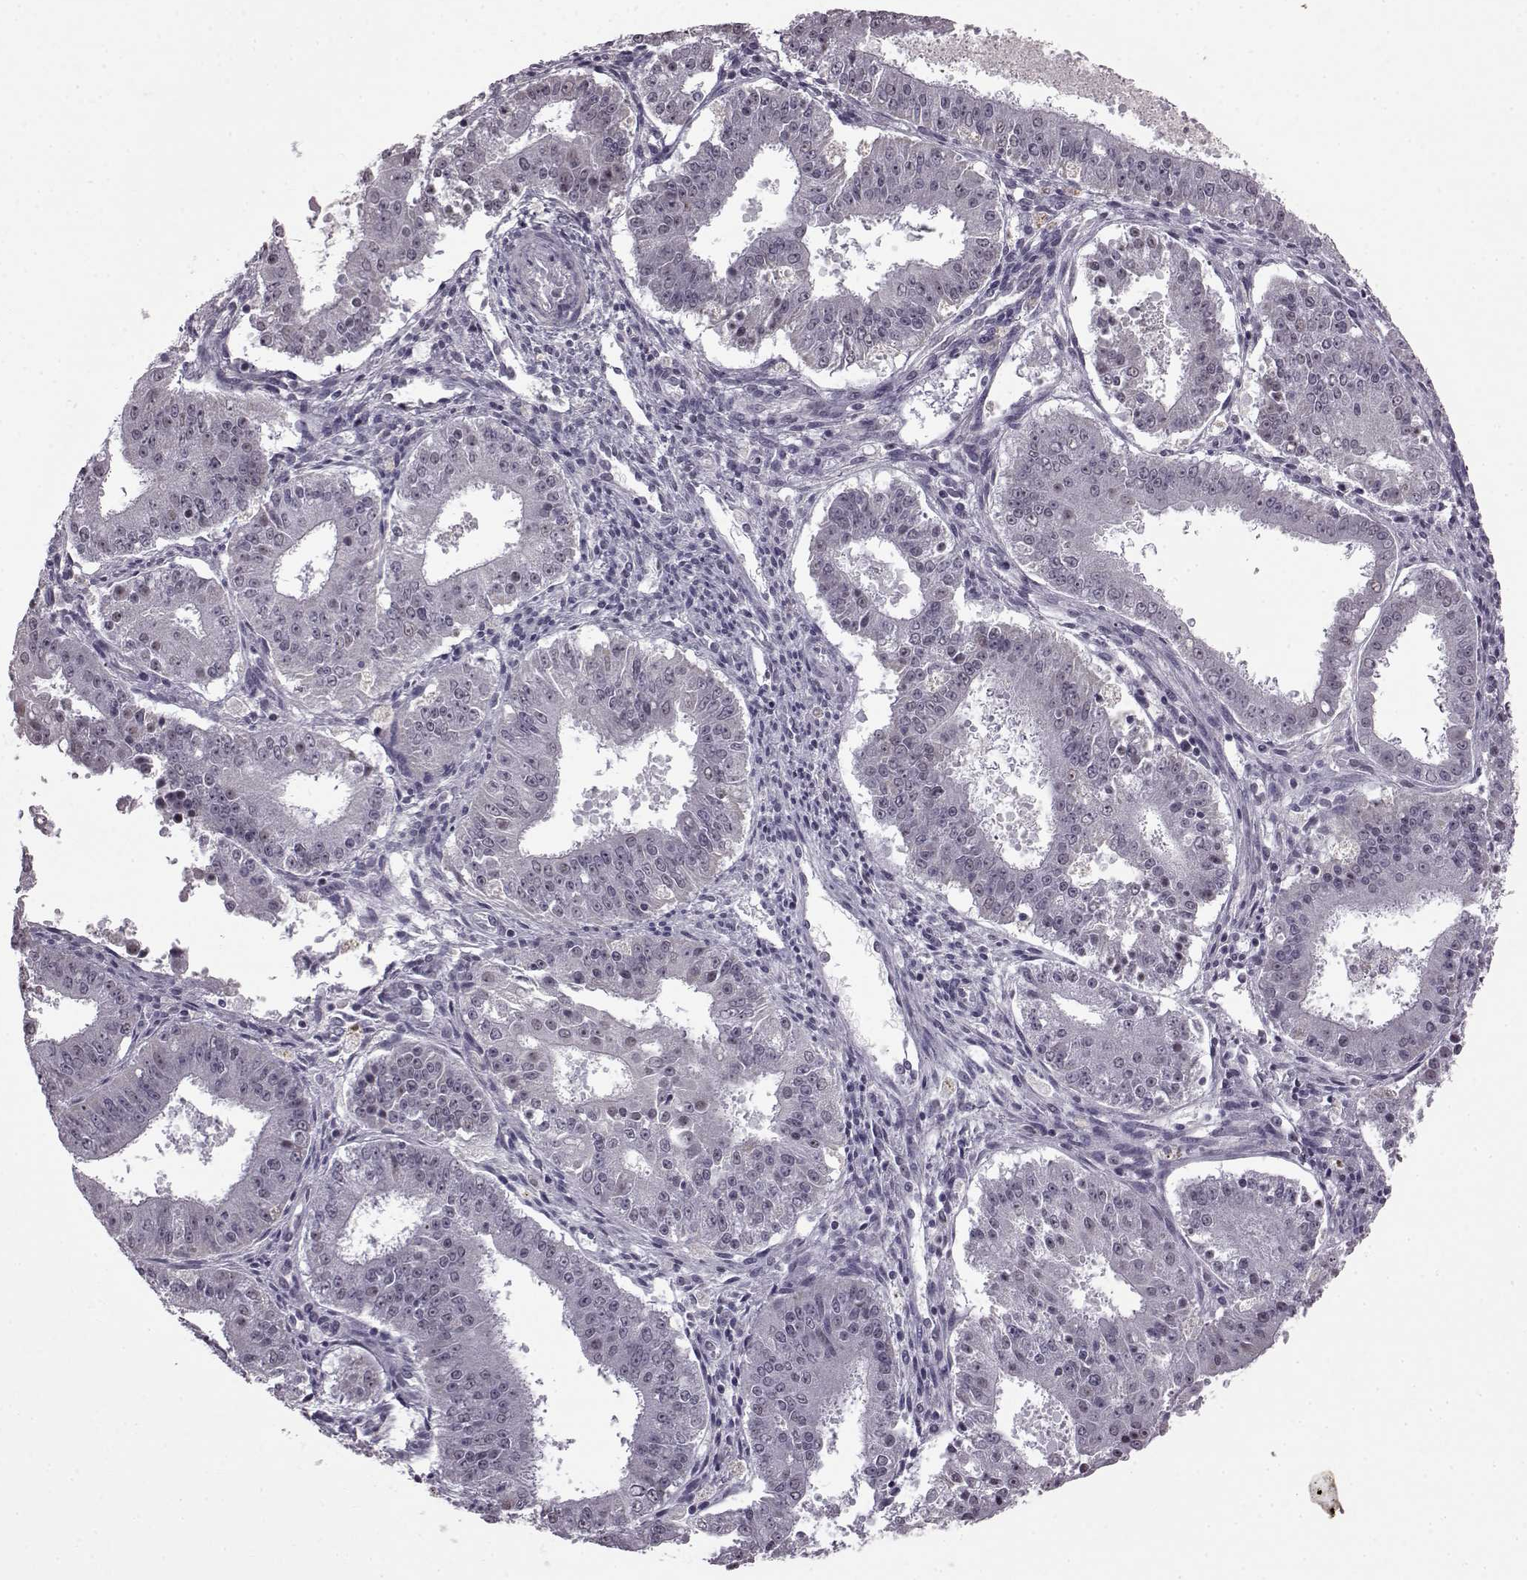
{"staining": {"intensity": "negative", "quantity": "none", "location": "none"}, "tissue": "ovarian cancer", "cell_type": "Tumor cells", "image_type": "cancer", "snomed": [{"axis": "morphology", "description": "Carcinoma, endometroid"}, {"axis": "topography", "description": "Ovary"}], "caption": "Immunohistochemistry micrograph of neoplastic tissue: human endometroid carcinoma (ovarian) stained with DAB exhibits no significant protein positivity in tumor cells. (Stains: DAB immunohistochemistry with hematoxylin counter stain, Microscopy: brightfield microscopy at high magnification).", "gene": "SLC28A2", "patient": {"sex": "female", "age": 42}}